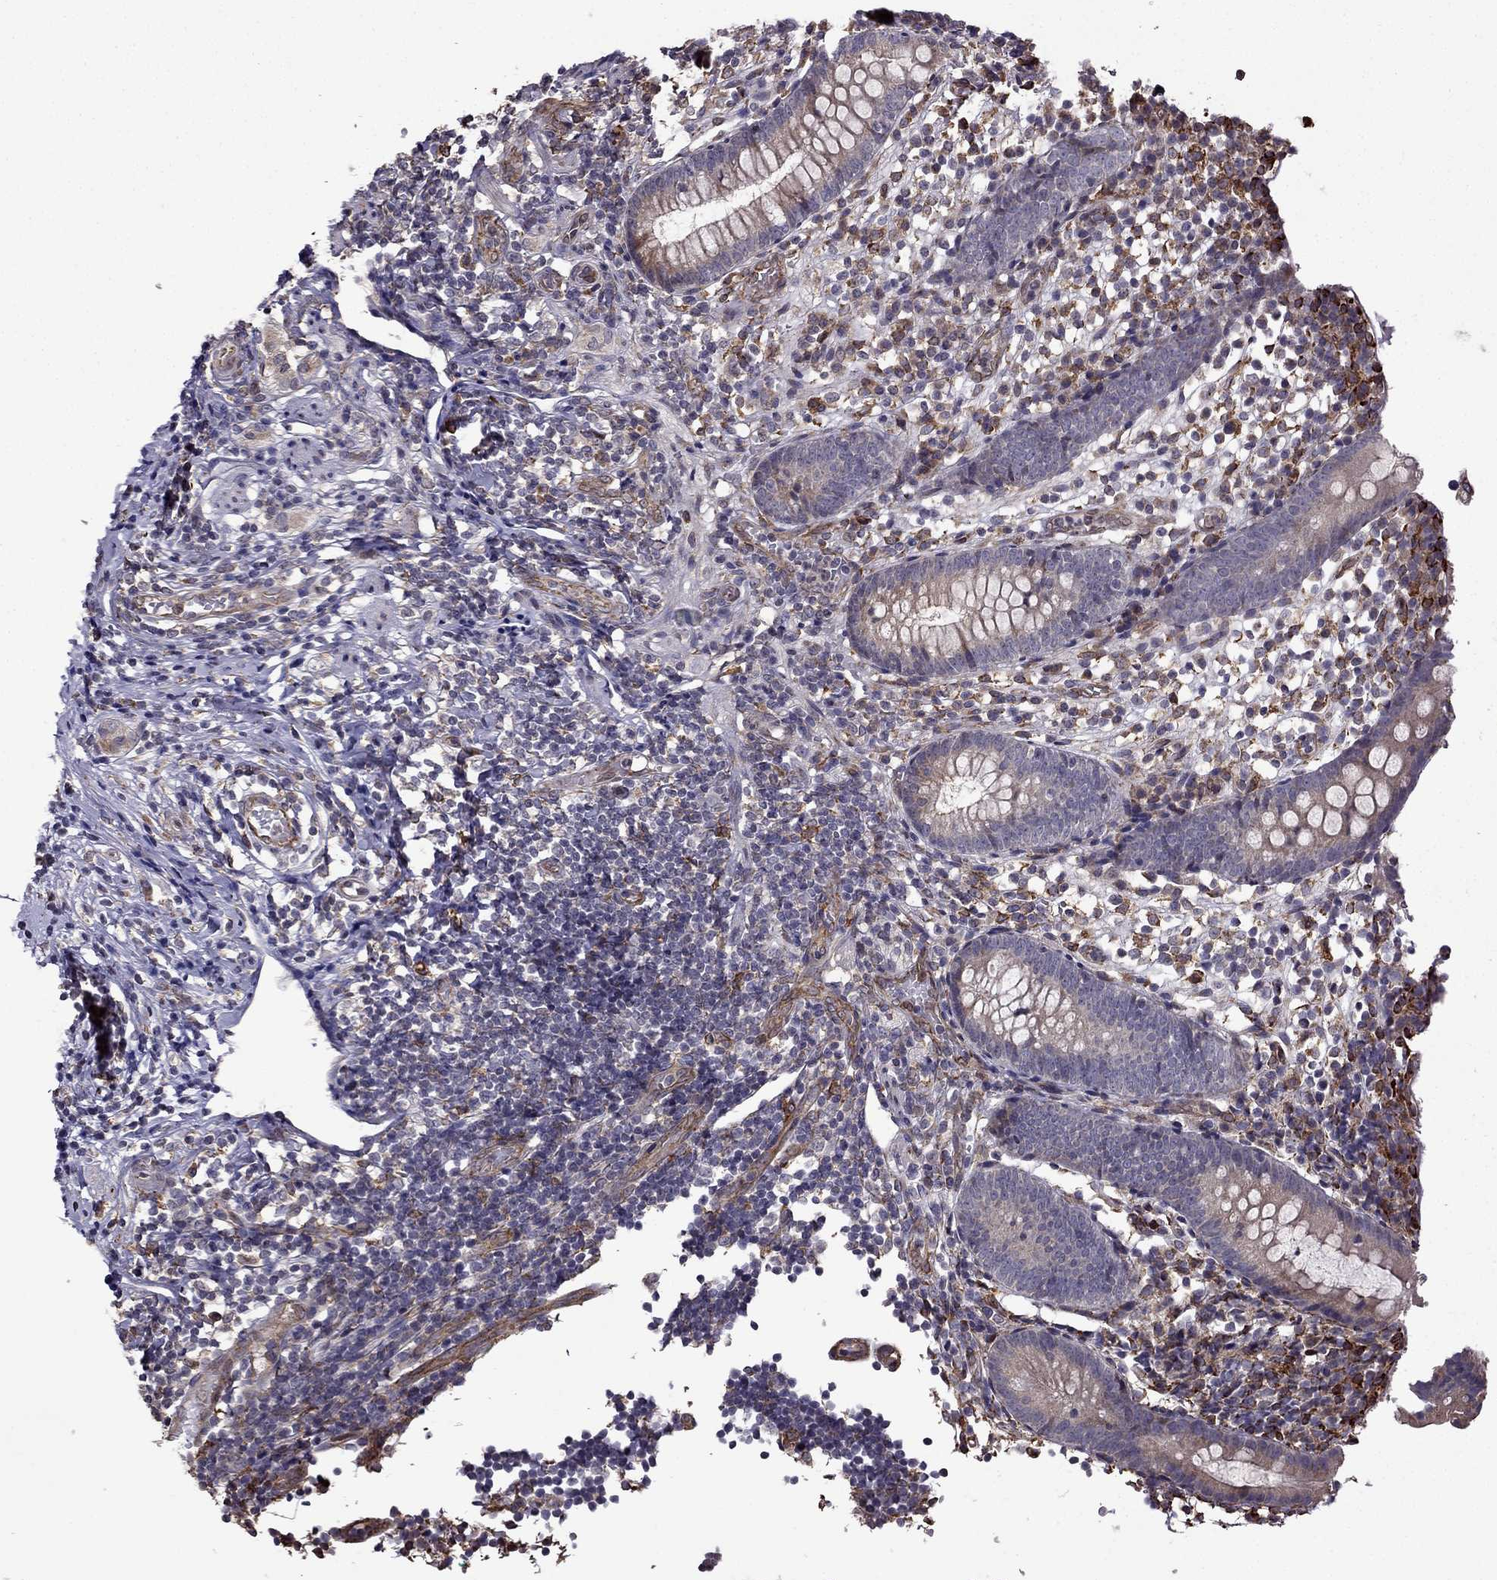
{"staining": {"intensity": "weak", "quantity": ">75%", "location": "cytoplasmic/membranous"}, "tissue": "appendix", "cell_type": "Glandular cells", "image_type": "normal", "snomed": [{"axis": "morphology", "description": "Normal tissue, NOS"}, {"axis": "topography", "description": "Appendix"}], "caption": "Appendix stained with DAB immunohistochemistry shows low levels of weak cytoplasmic/membranous expression in about >75% of glandular cells. Nuclei are stained in blue.", "gene": "IKBIP", "patient": {"sex": "female", "age": 40}}